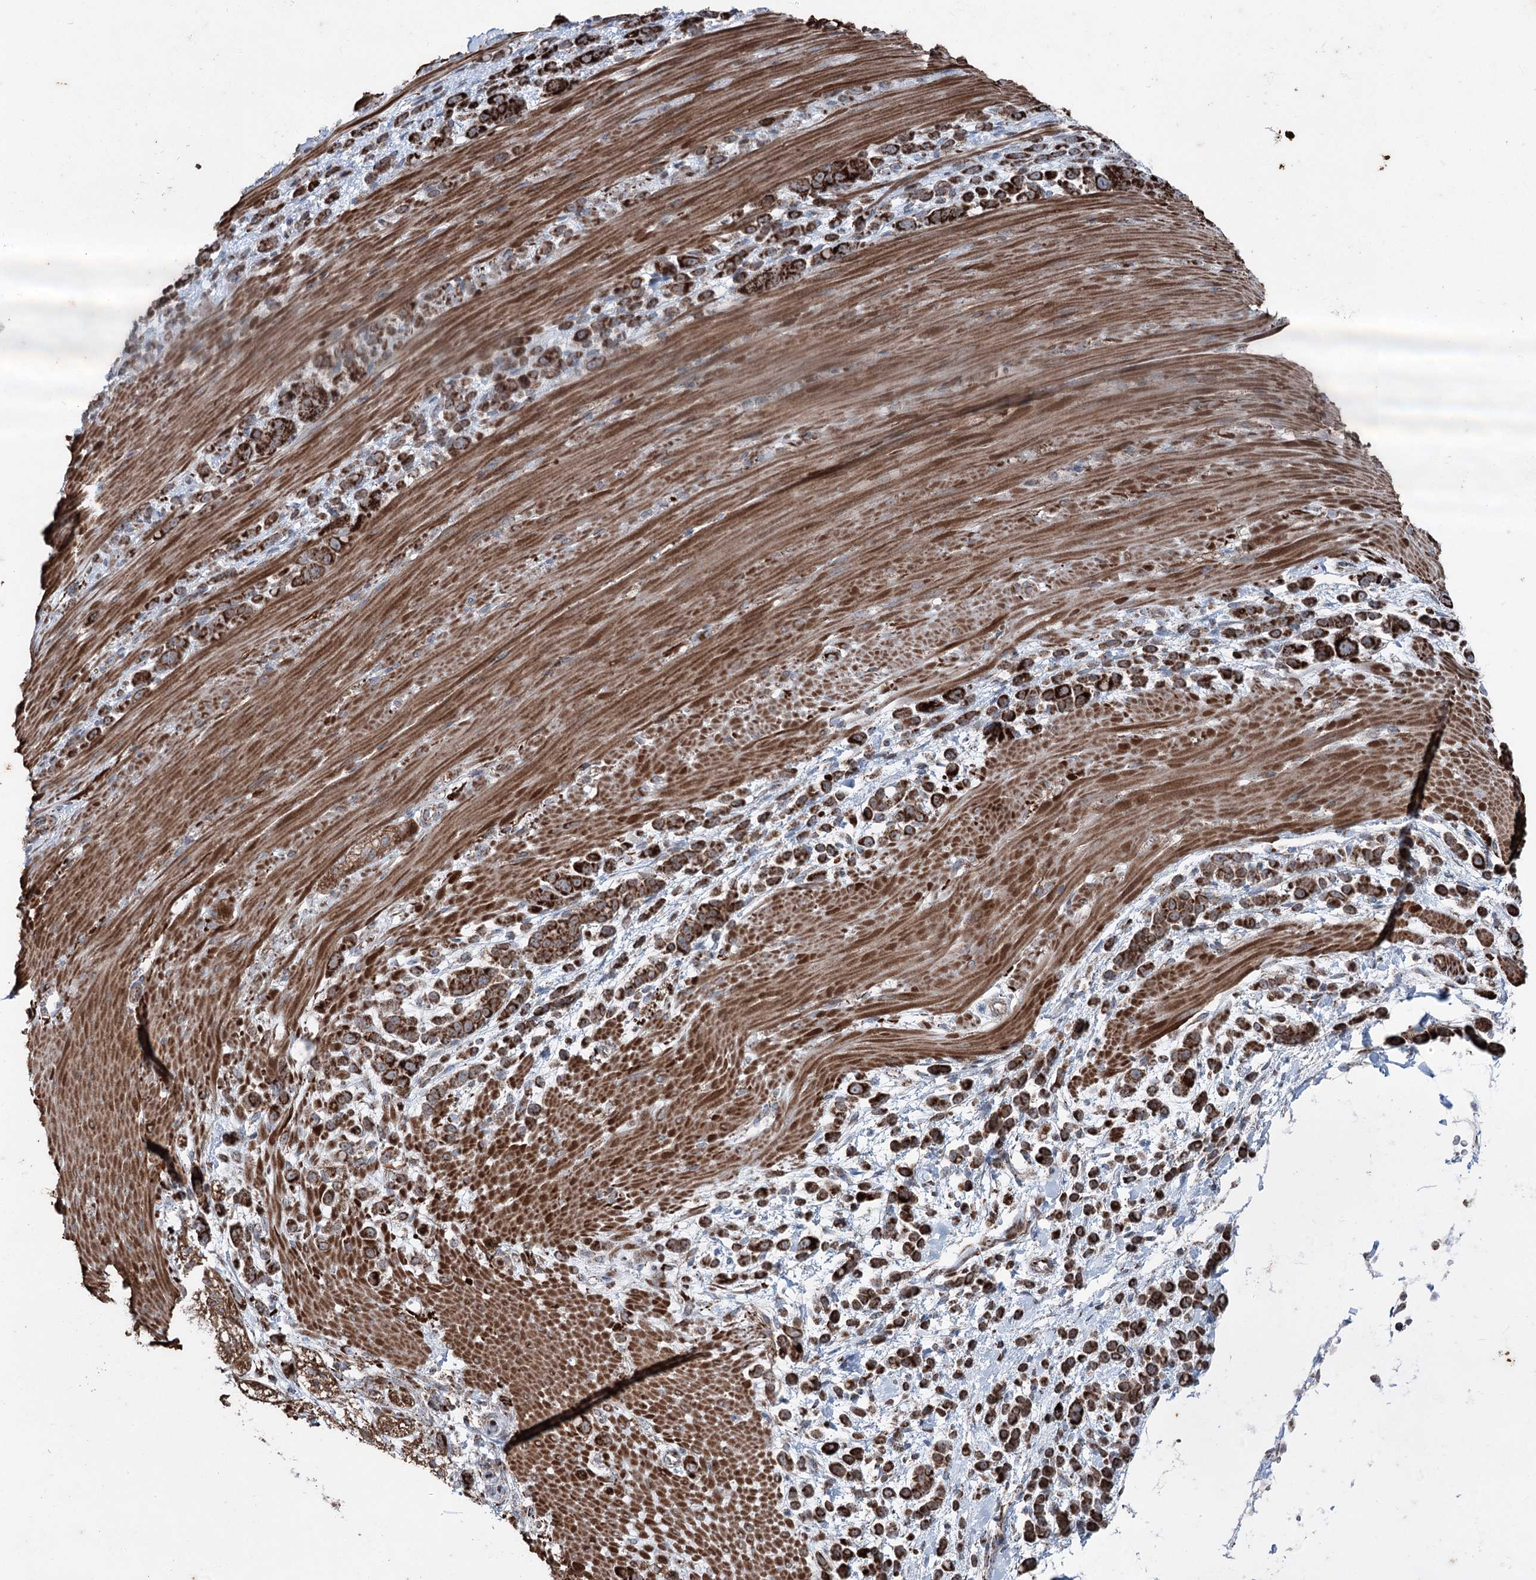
{"staining": {"intensity": "strong", "quantity": ">75%", "location": "cytoplasmic/membranous"}, "tissue": "pancreatic cancer", "cell_type": "Tumor cells", "image_type": "cancer", "snomed": [{"axis": "morphology", "description": "Normal tissue, NOS"}, {"axis": "morphology", "description": "Adenocarcinoma, NOS"}, {"axis": "topography", "description": "Pancreas"}], "caption": "Approximately >75% of tumor cells in adenocarcinoma (pancreatic) show strong cytoplasmic/membranous protein staining as visualized by brown immunohistochemical staining.", "gene": "UCN3", "patient": {"sex": "female", "age": 64}}